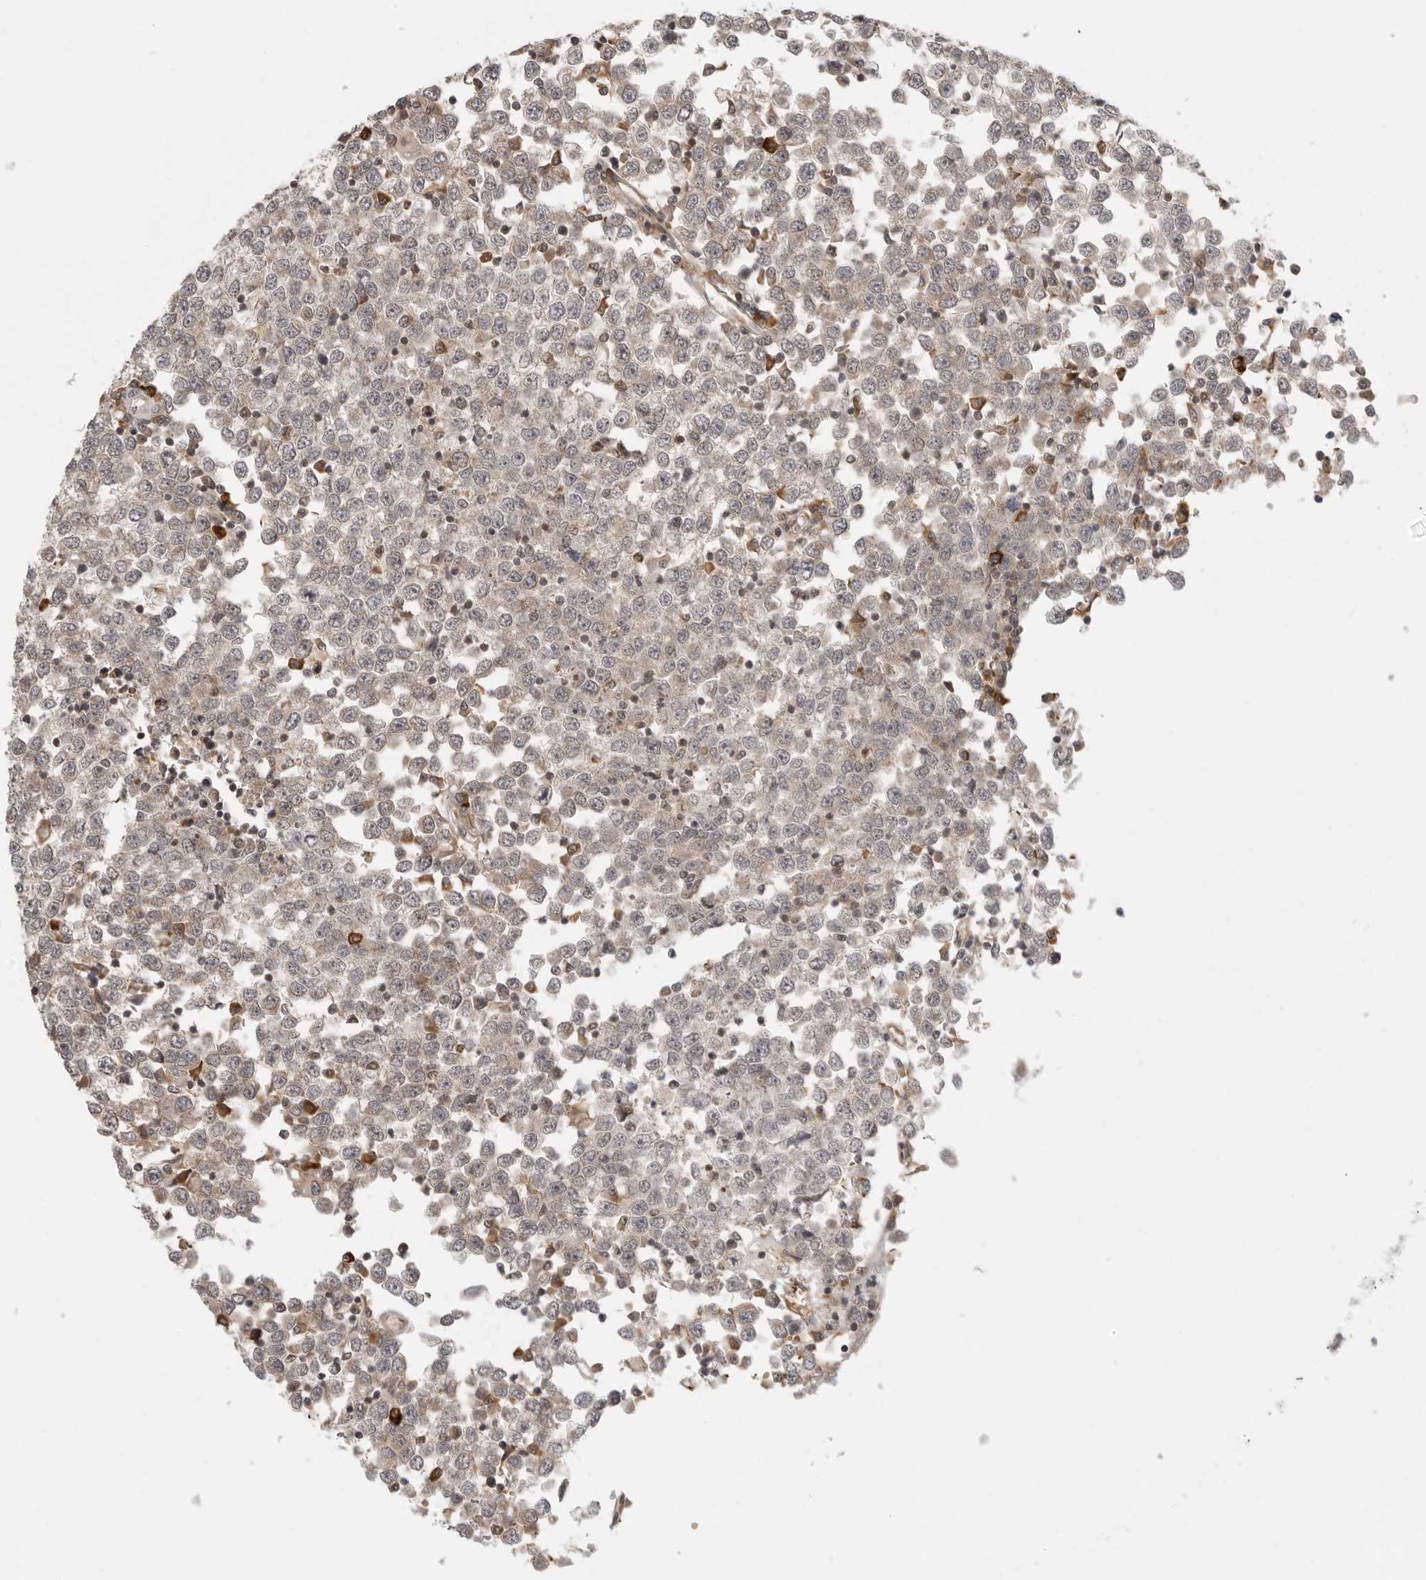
{"staining": {"intensity": "weak", "quantity": "25%-75%", "location": "nuclear"}, "tissue": "testis cancer", "cell_type": "Tumor cells", "image_type": "cancer", "snomed": [{"axis": "morphology", "description": "Seminoma, NOS"}, {"axis": "topography", "description": "Testis"}], "caption": "Seminoma (testis) stained with DAB immunohistochemistry (IHC) reveals low levels of weak nuclear positivity in about 25%-75% of tumor cells.", "gene": "PRRC2A", "patient": {"sex": "male", "age": 65}}